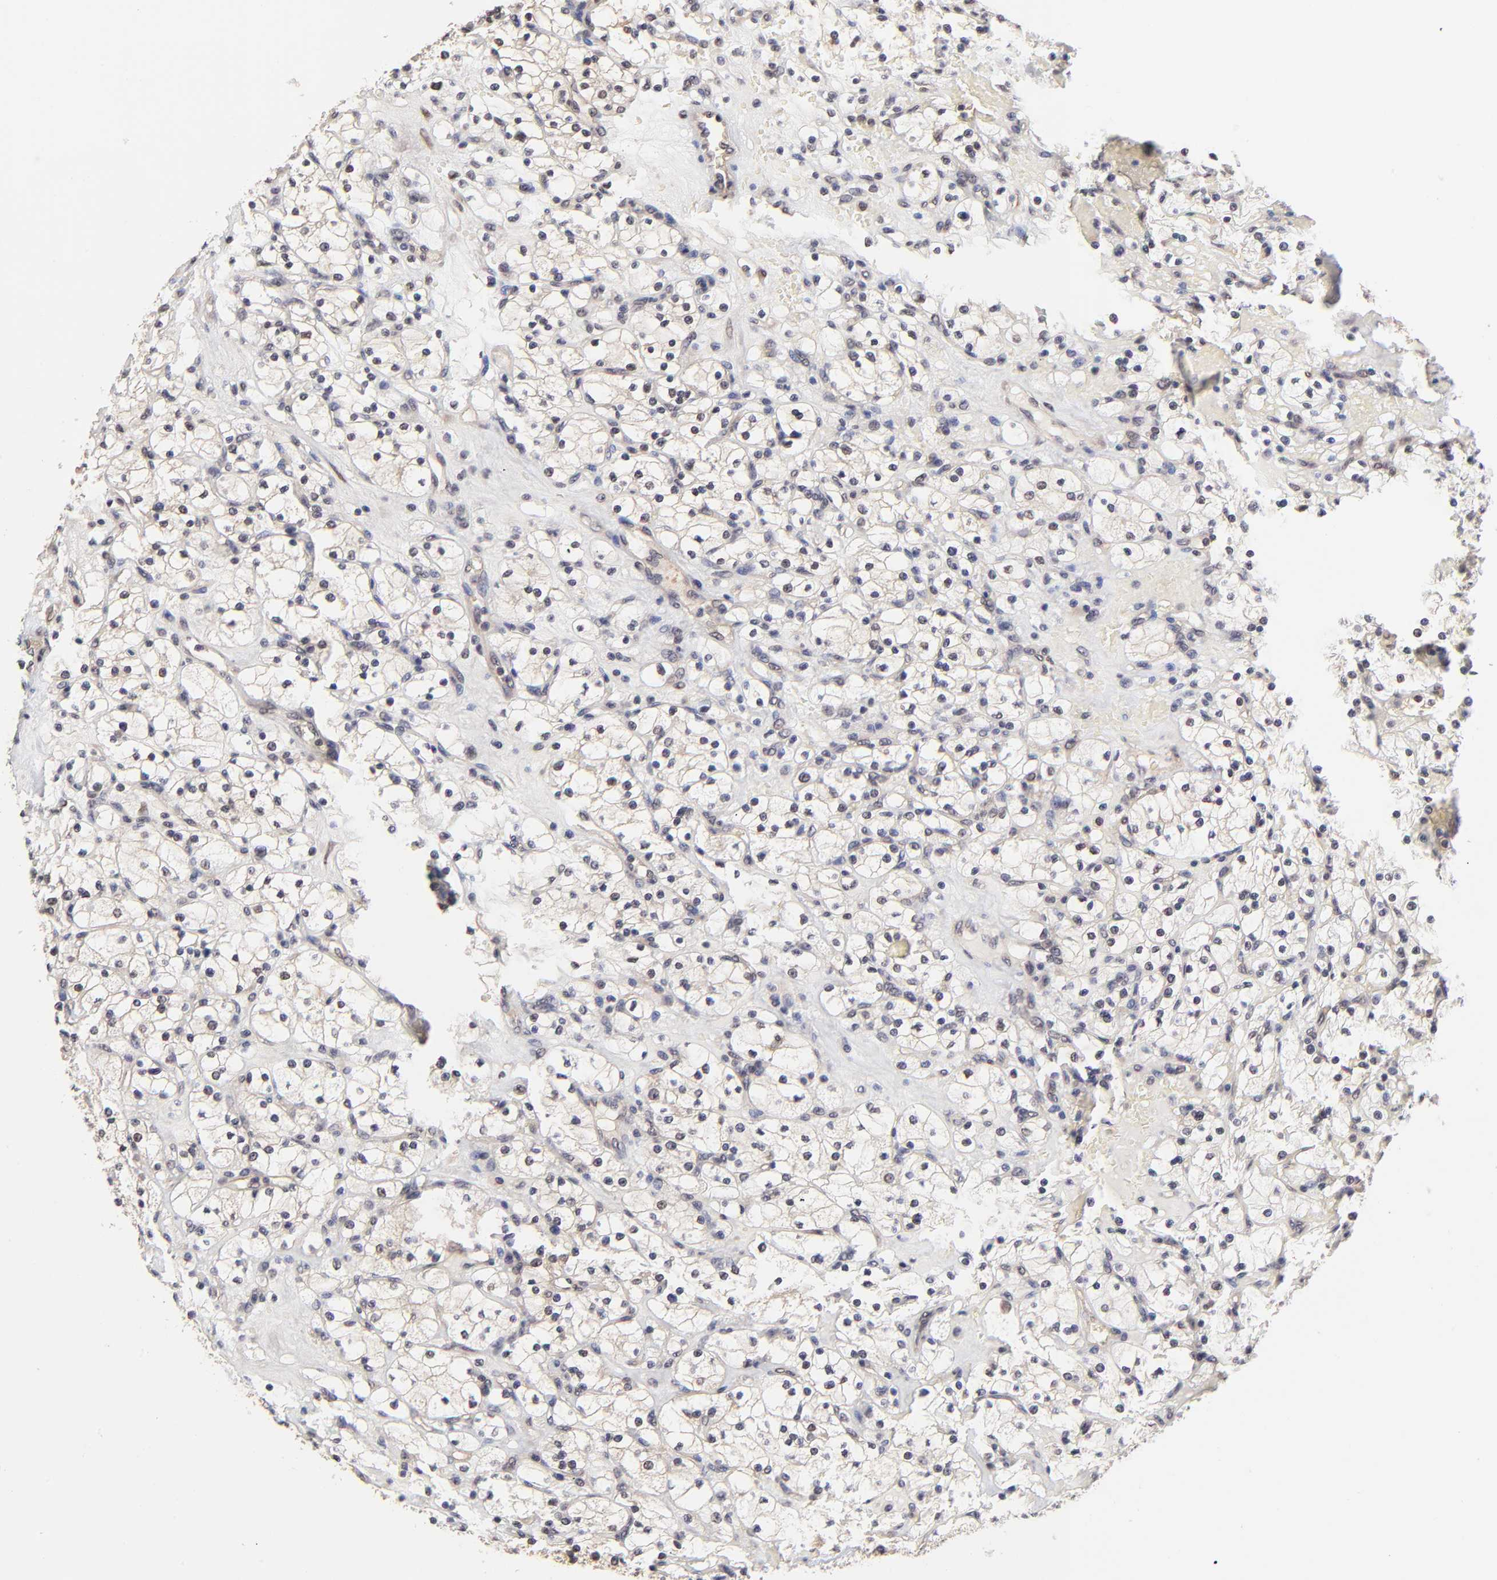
{"staining": {"intensity": "weak", "quantity": "<25%", "location": "nuclear"}, "tissue": "renal cancer", "cell_type": "Tumor cells", "image_type": "cancer", "snomed": [{"axis": "morphology", "description": "Adenocarcinoma, NOS"}, {"axis": "topography", "description": "Kidney"}], "caption": "The photomicrograph reveals no staining of tumor cells in renal cancer.", "gene": "PSMC4", "patient": {"sex": "female", "age": 83}}